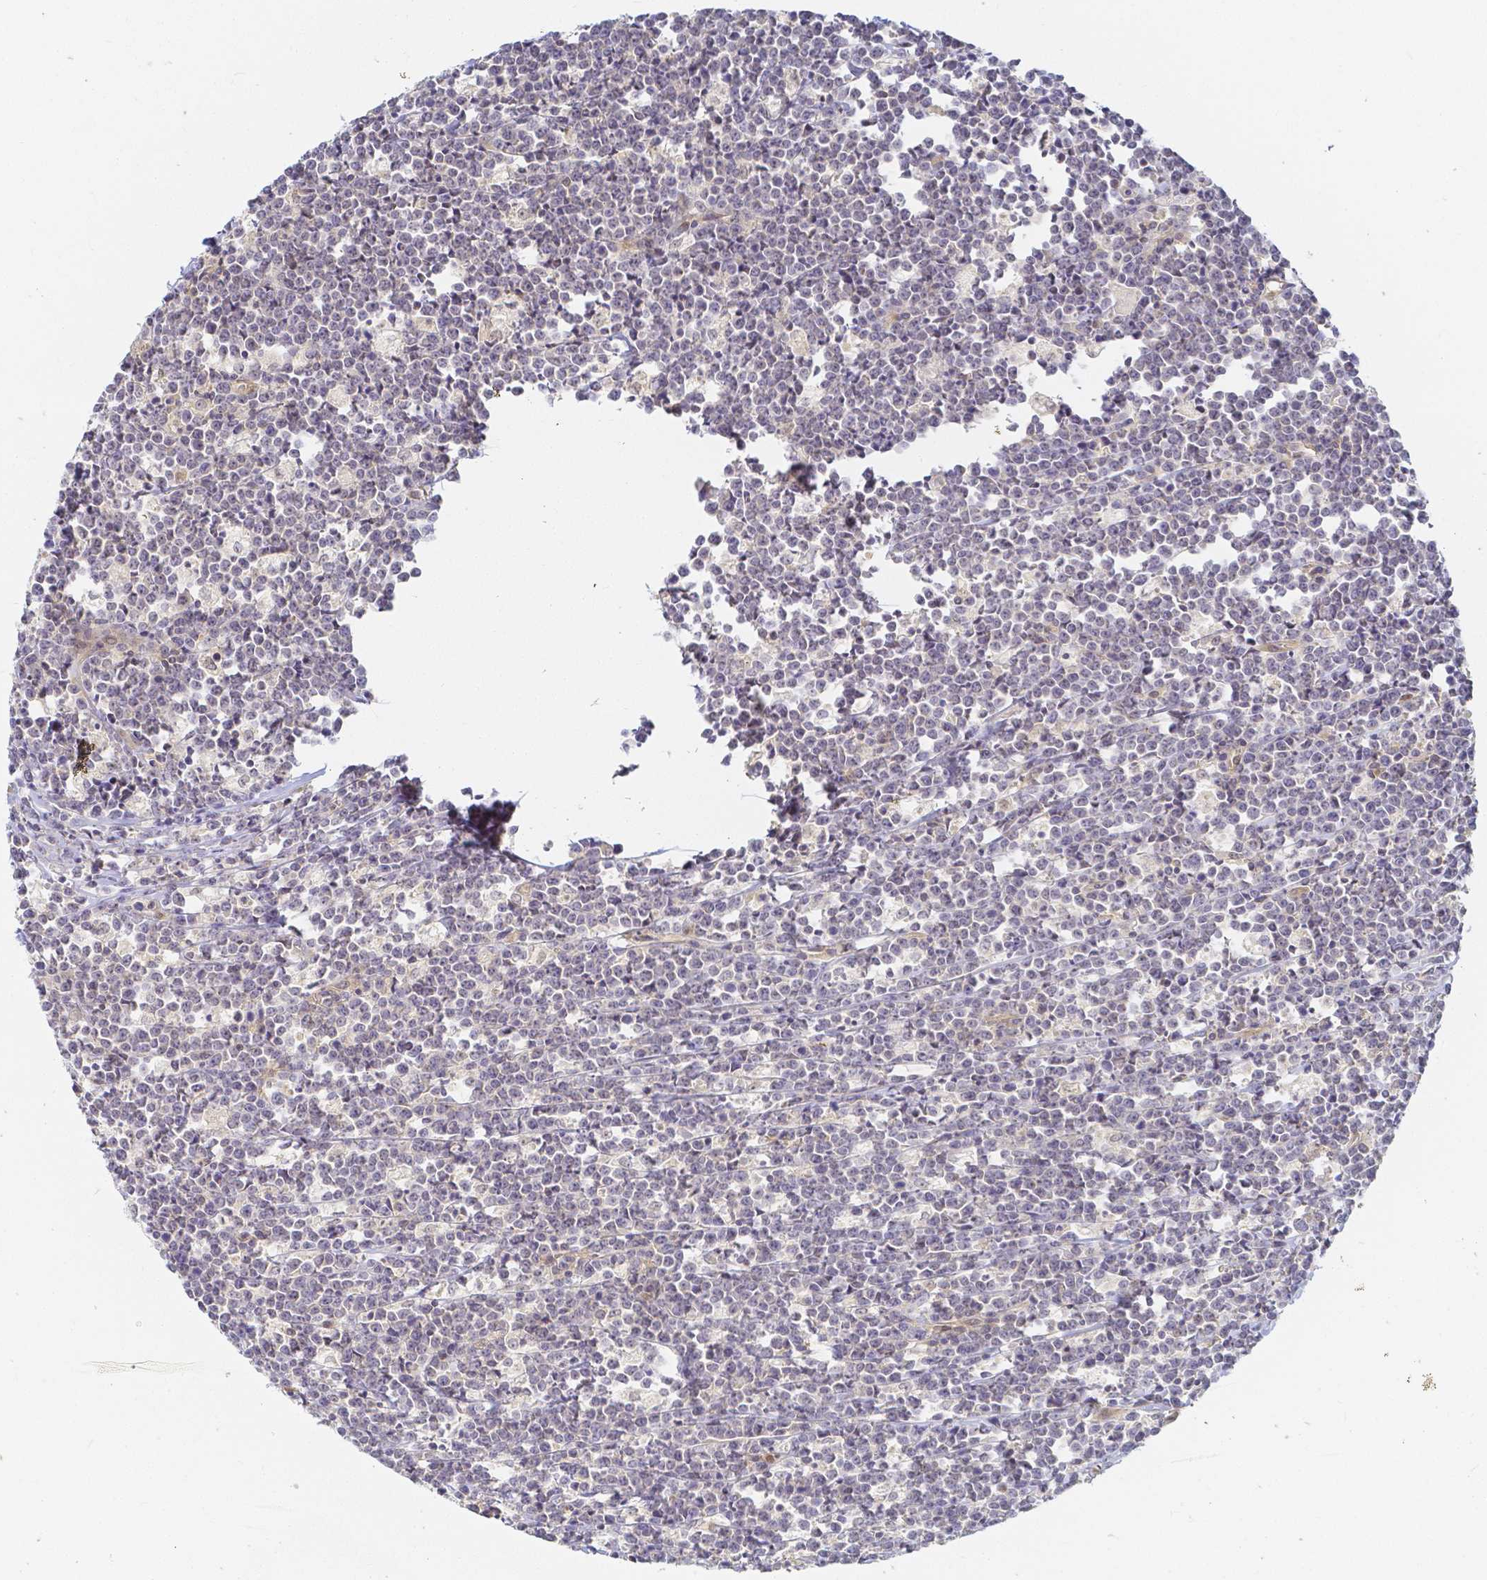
{"staining": {"intensity": "negative", "quantity": "none", "location": "none"}, "tissue": "lymphoma", "cell_type": "Tumor cells", "image_type": "cancer", "snomed": [{"axis": "morphology", "description": "Malignant lymphoma, non-Hodgkin's type, High grade"}, {"axis": "topography", "description": "Small intestine"}], "caption": "There is no significant expression in tumor cells of lymphoma.", "gene": "KCNH1", "patient": {"sex": "female", "age": 56}}